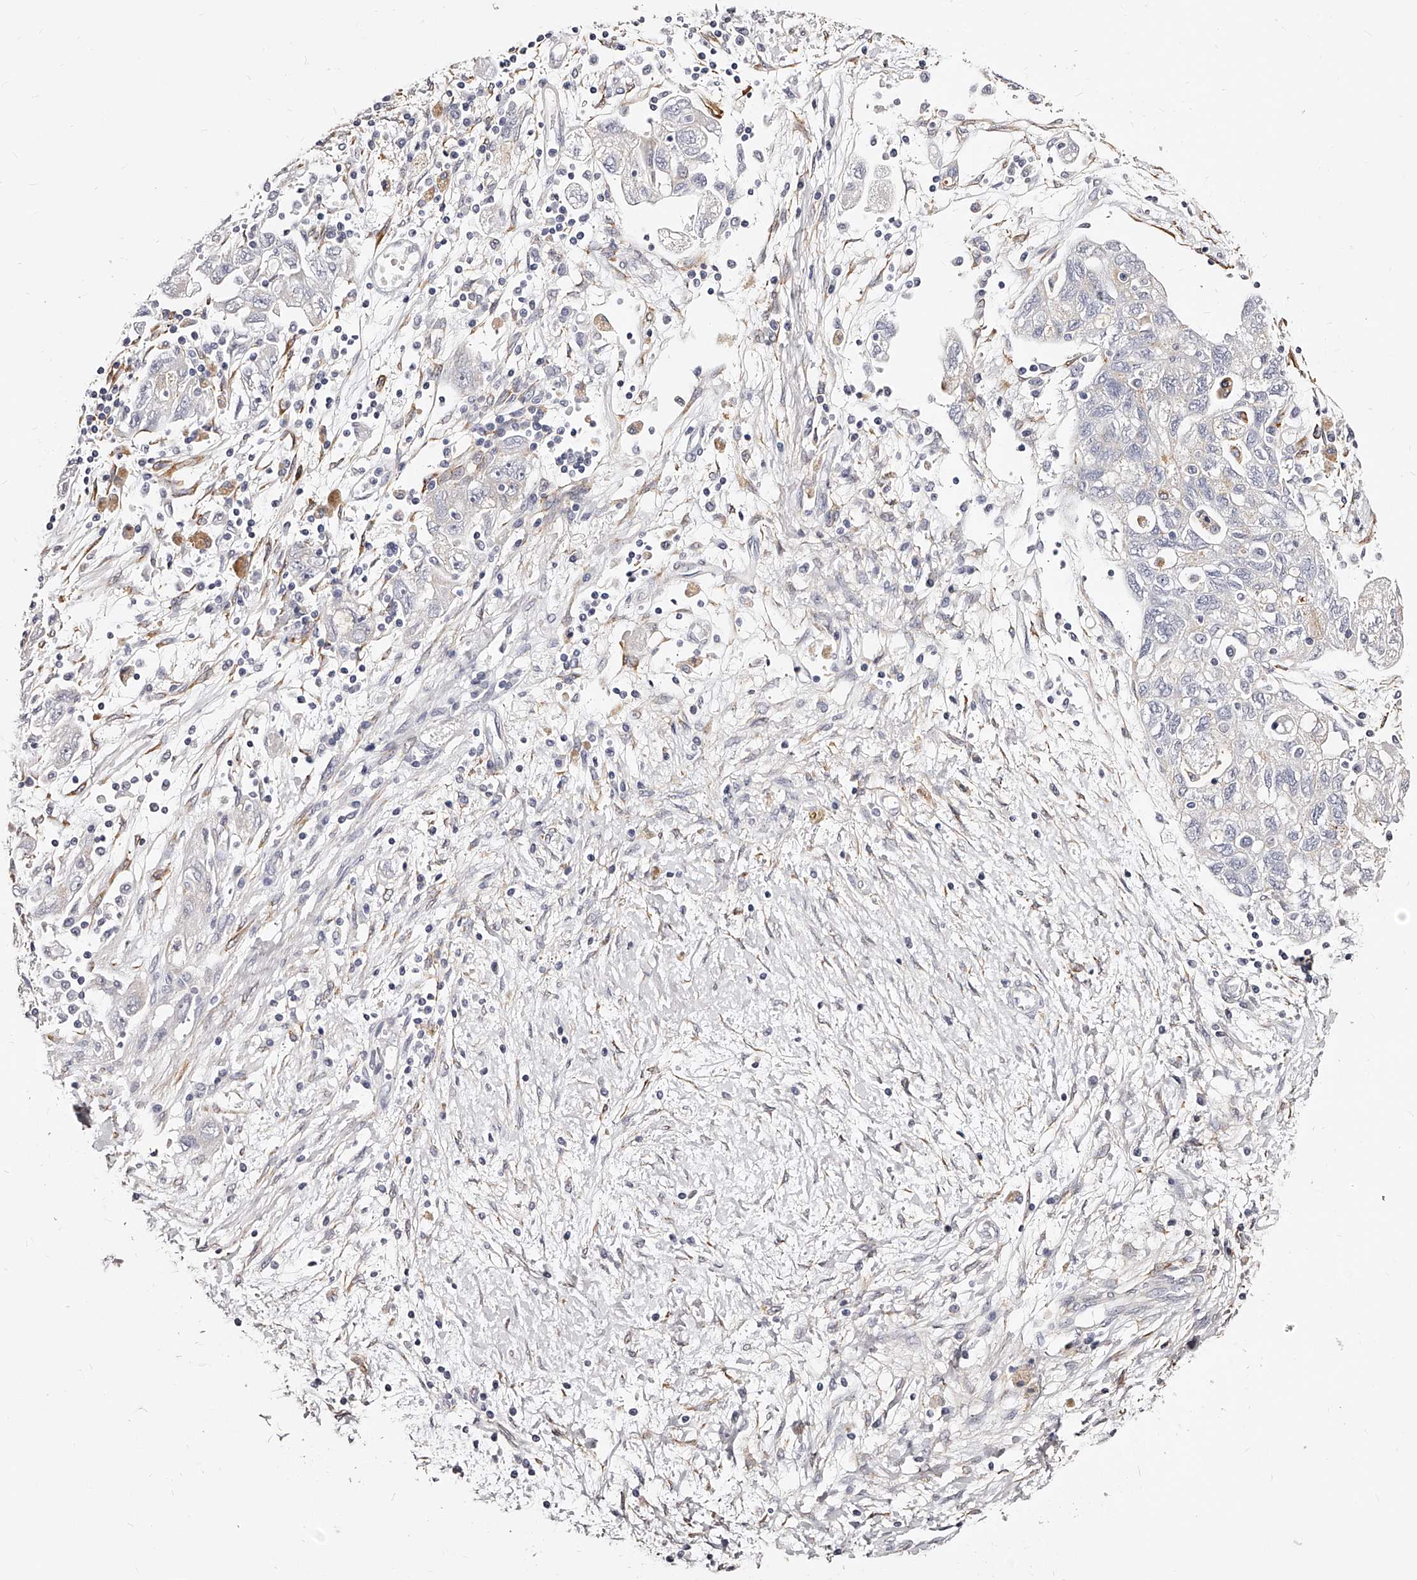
{"staining": {"intensity": "negative", "quantity": "none", "location": "none"}, "tissue": "ovarian cancer", "cell_type": "Tumor cells", "image_type": "cancer", "snomed": [{"axis": "morphology", "description": "Carcinoma, NOS"}, {"axis": "morphology", "description": "Cystadenocarcinoma, serous, NOS"}, {"axis": "topography", "description": "Ovary"}], "caption": "Ovarian cancer was stained to show a protein in brown. There is no significant expression in tumor cells. (DAB (3,3'-diaminobenzidine) immunohistochemistry (IHC) with hematoxylin counter stain).", "gene": "CD82", "patient": {"sex": "female", "age": 69}}